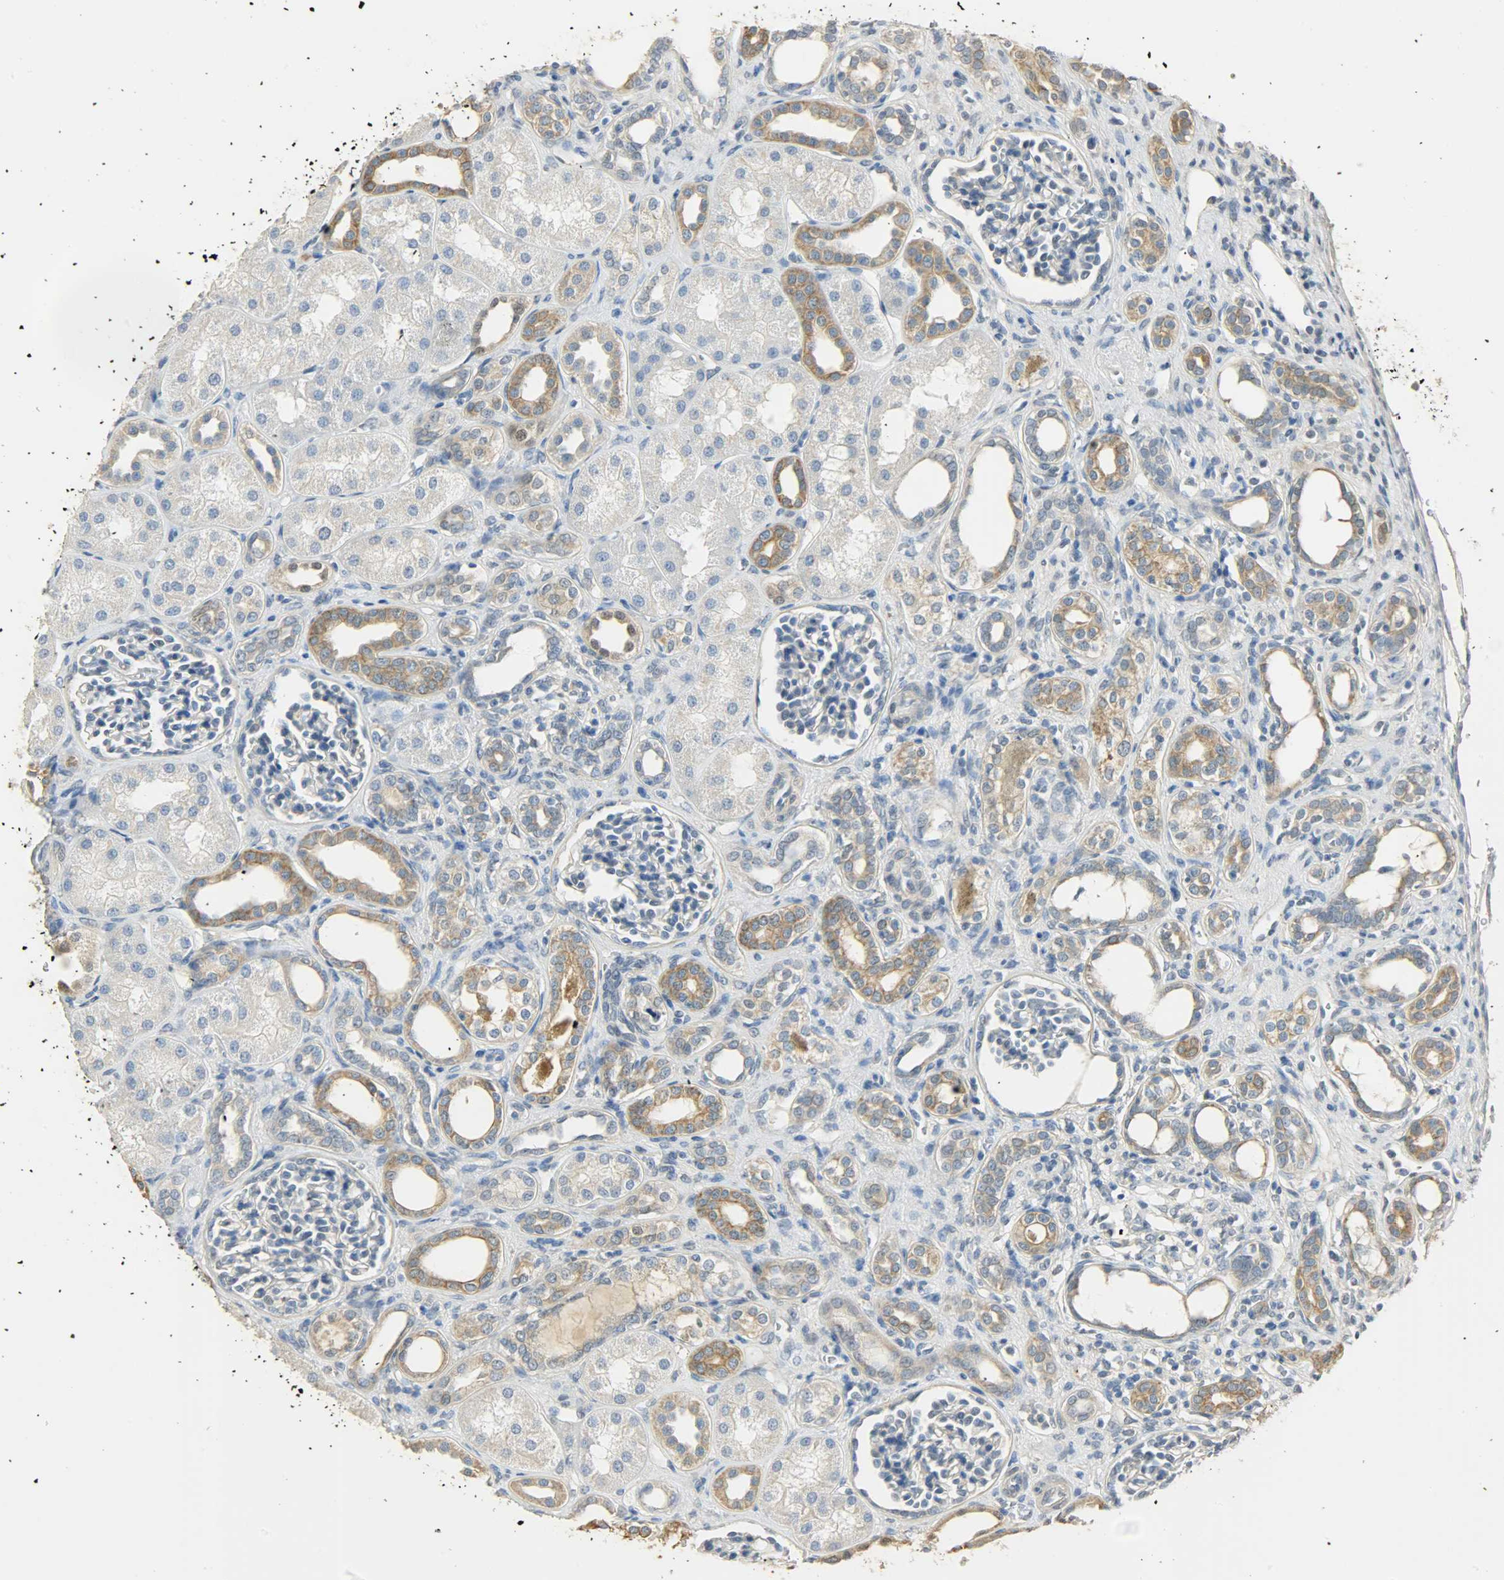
{"staining": {"intensity": "negative", "quantity": "none", "location": "none"}, "tissue": "kidney", "cell_type": "Cells in glomeruli", "image_type": "normal", "snomed": [{"axis": "morphology", "description": "Normal tissue, NOS"}, {"axis": "topography", "description": "Kidney"}], "caption": "Immunohistochemical staining of normal human kidney reveals no significant expression in cells in glomeruli. (Brightfield microscopy of DAB (3,3'-diaminobenzidine) immunohistochemistry at high magnification).", "gene": "USP13", "patient": {"sex": "male", "age": 7}}